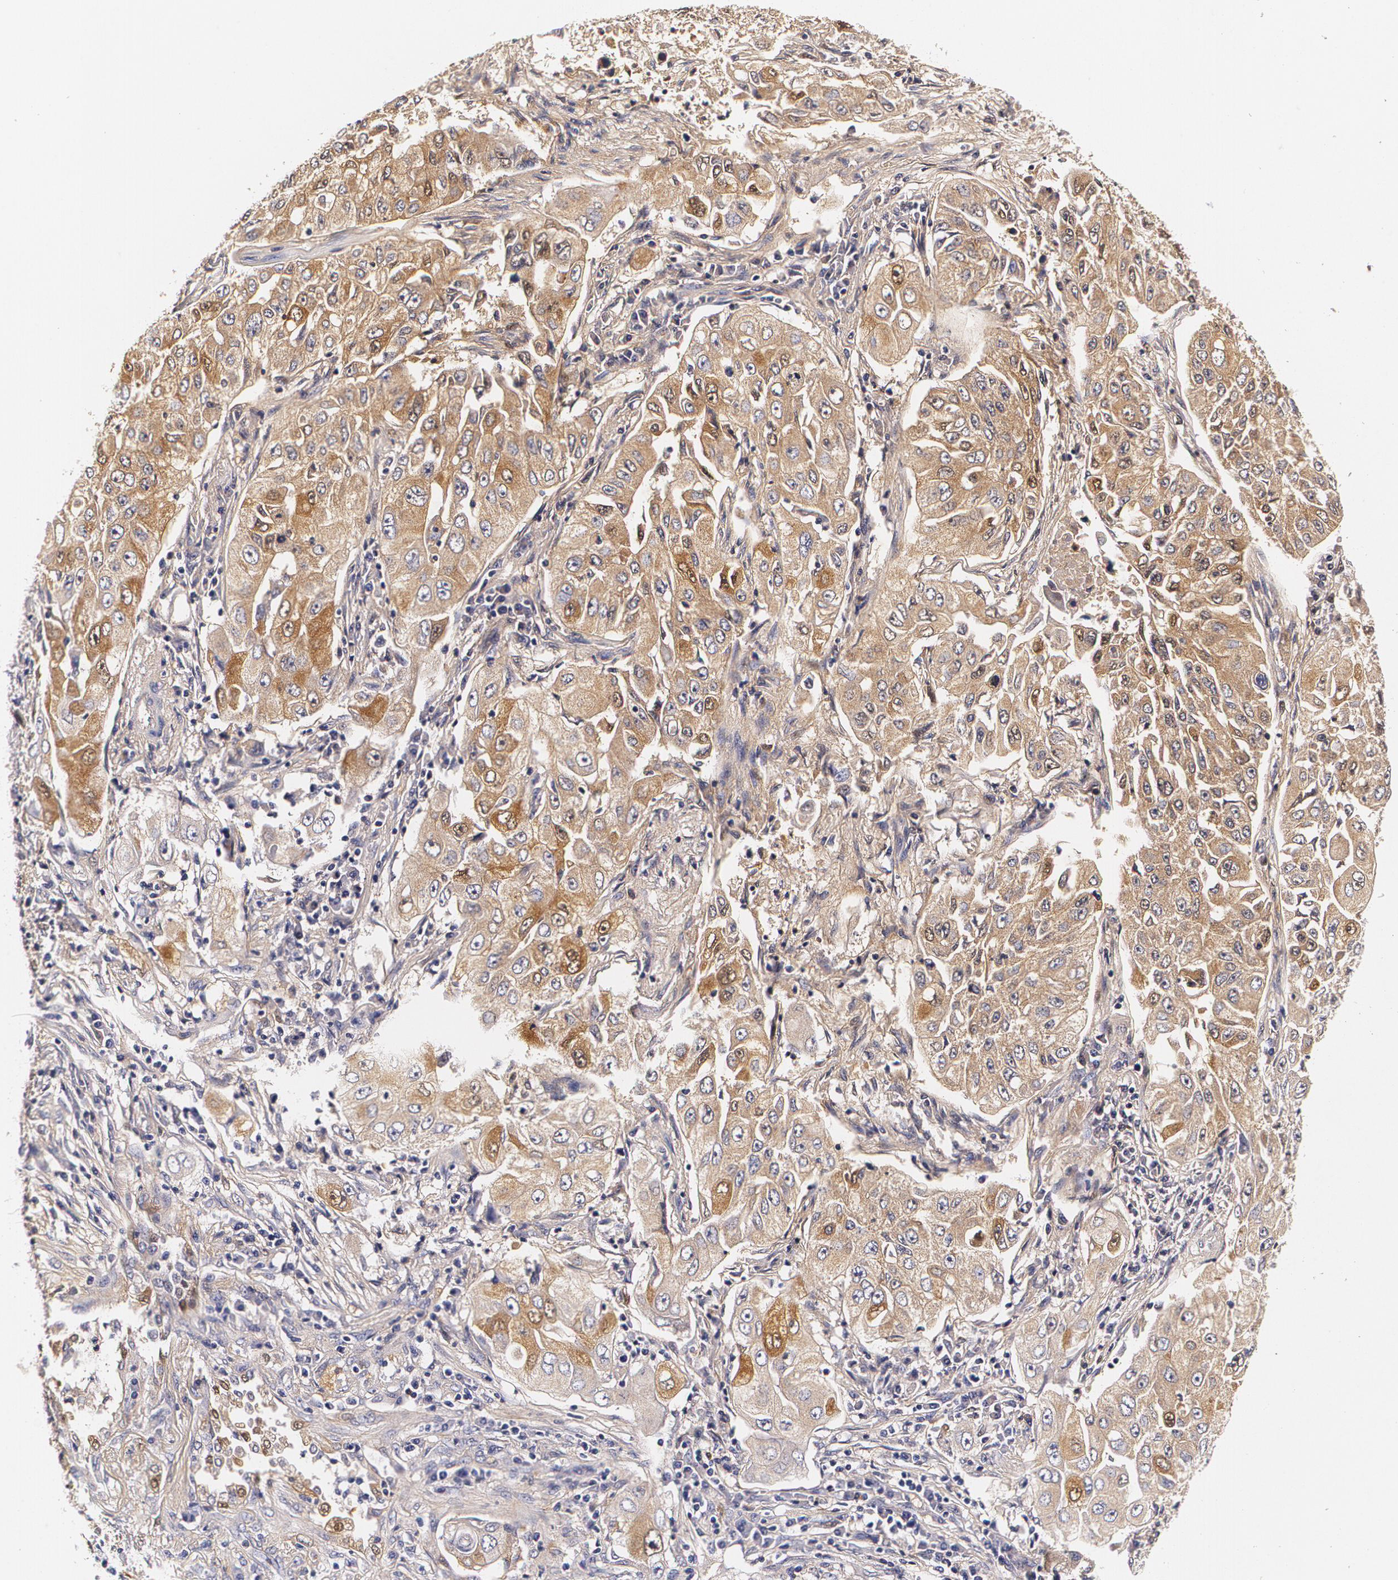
{"staining": {"intensity": "moderate", "quantity": "<25%", "location": "cytoplasmic/membranous"}, "tissue": "lung cancer", "cell_type": "Tumor cells", "image_type": "cancer", "snomed": [{"axis": "morphology", "description": "Adenocarcinoma, NOS"}, {"axis": "topography", "description": "Lung"}], "caption": "A low amount of moderate cytoplasmic/membranous expression is appreciated in approximately <25% of tumor cells in lung cancer tissue. The staining was performed using DAB to visualize the protein expression in brown, while the nuclei were stained in blue with hematoxylin (Magnification: 20x).", "gene": "TTR", "patient": {"sex": "male", "age": 84}}